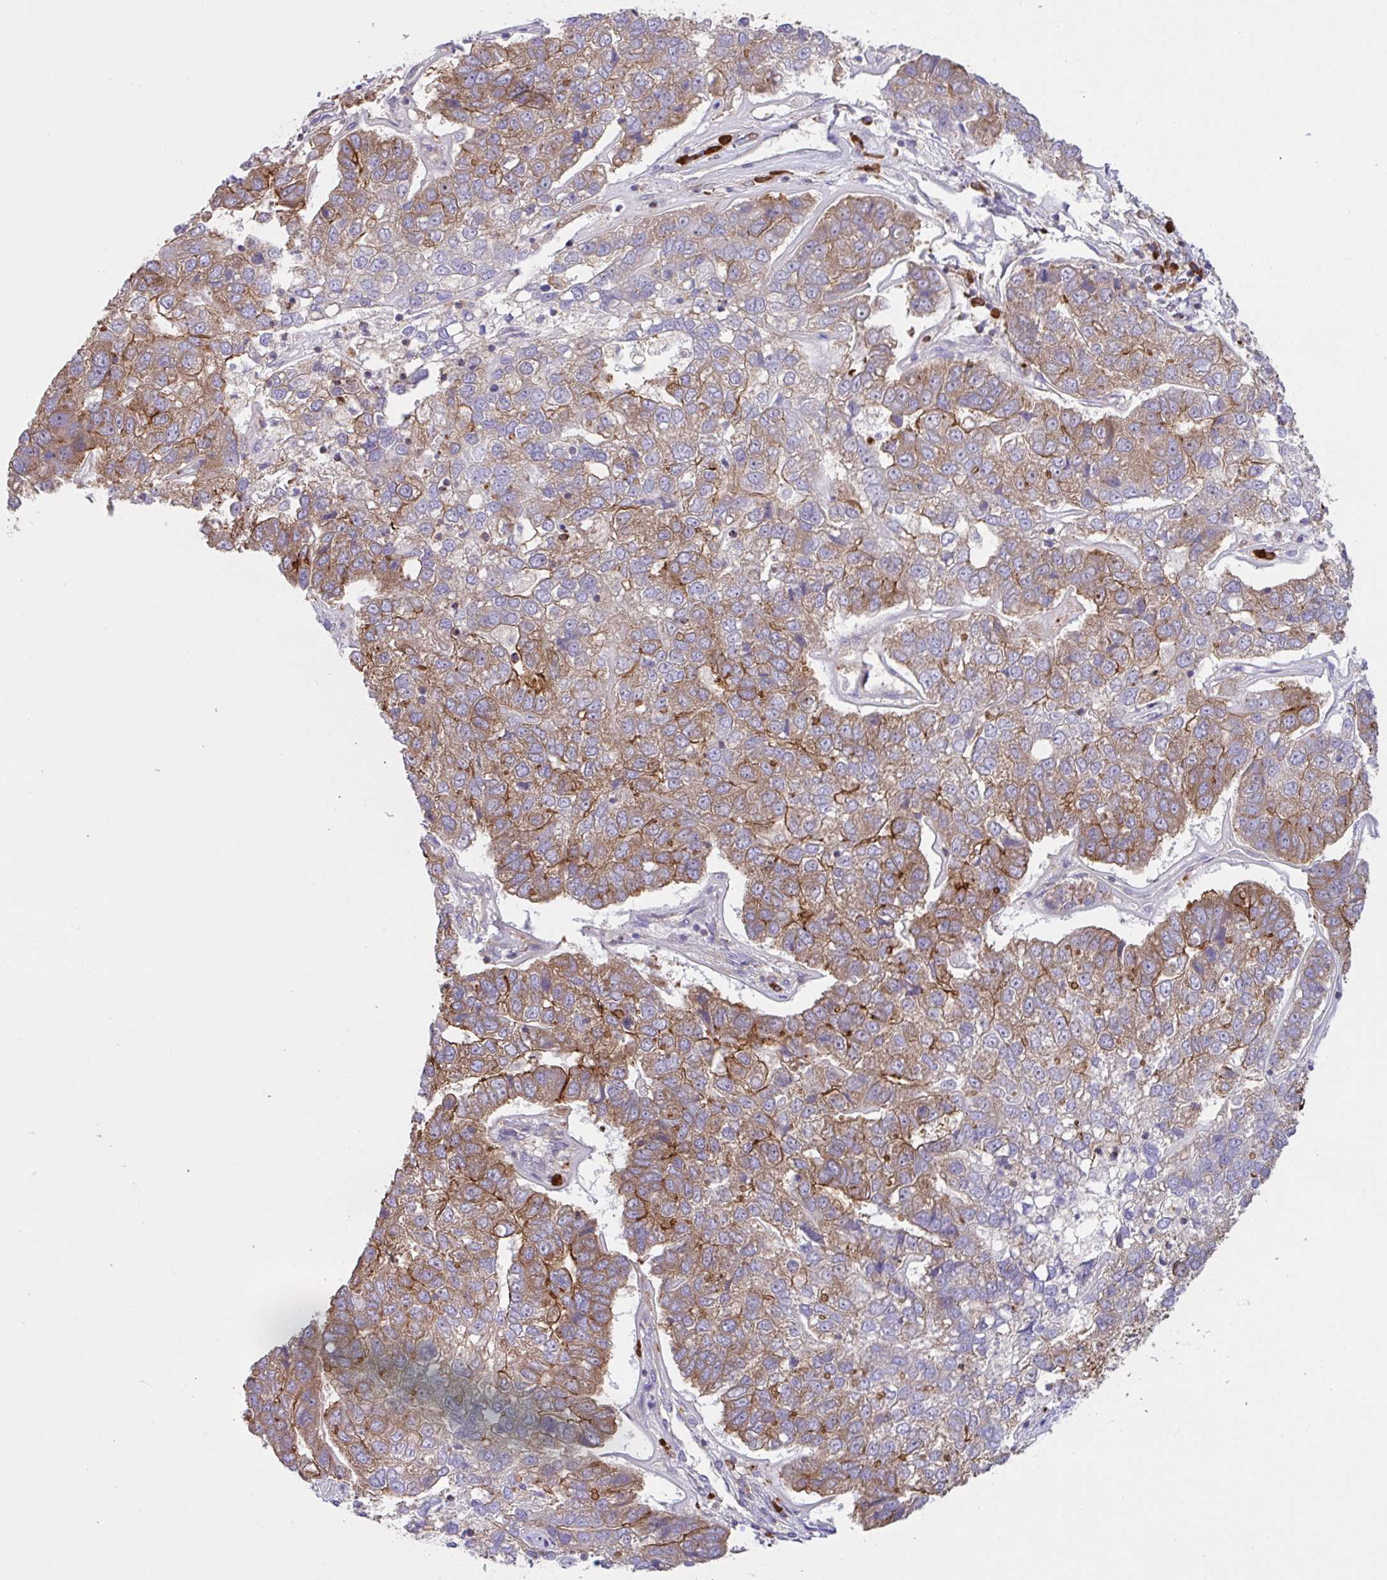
{"staining": {"intensity": "moderate", "quantity": "25%-75%", "location": "cytoplasmic/membranous"}, "tissue": "pancreatic cancer", "cell_type": "Tumor cells", "image_type": "cancer", "snomed": [{"axis": "morphology", "description": "Adenocarcinoma, NOS"}, {"axis": "topography", "description": "Pancreas"}], "caption": "Immunohistochemical staining of human adenocarcinoma (pancreatic) displays moderate cytoplasmic/membranous protein positivity in approximately 25%-75% of tumor cells.", "gene": "YARS2", "patient": {"sex": "female", "age": 61}}